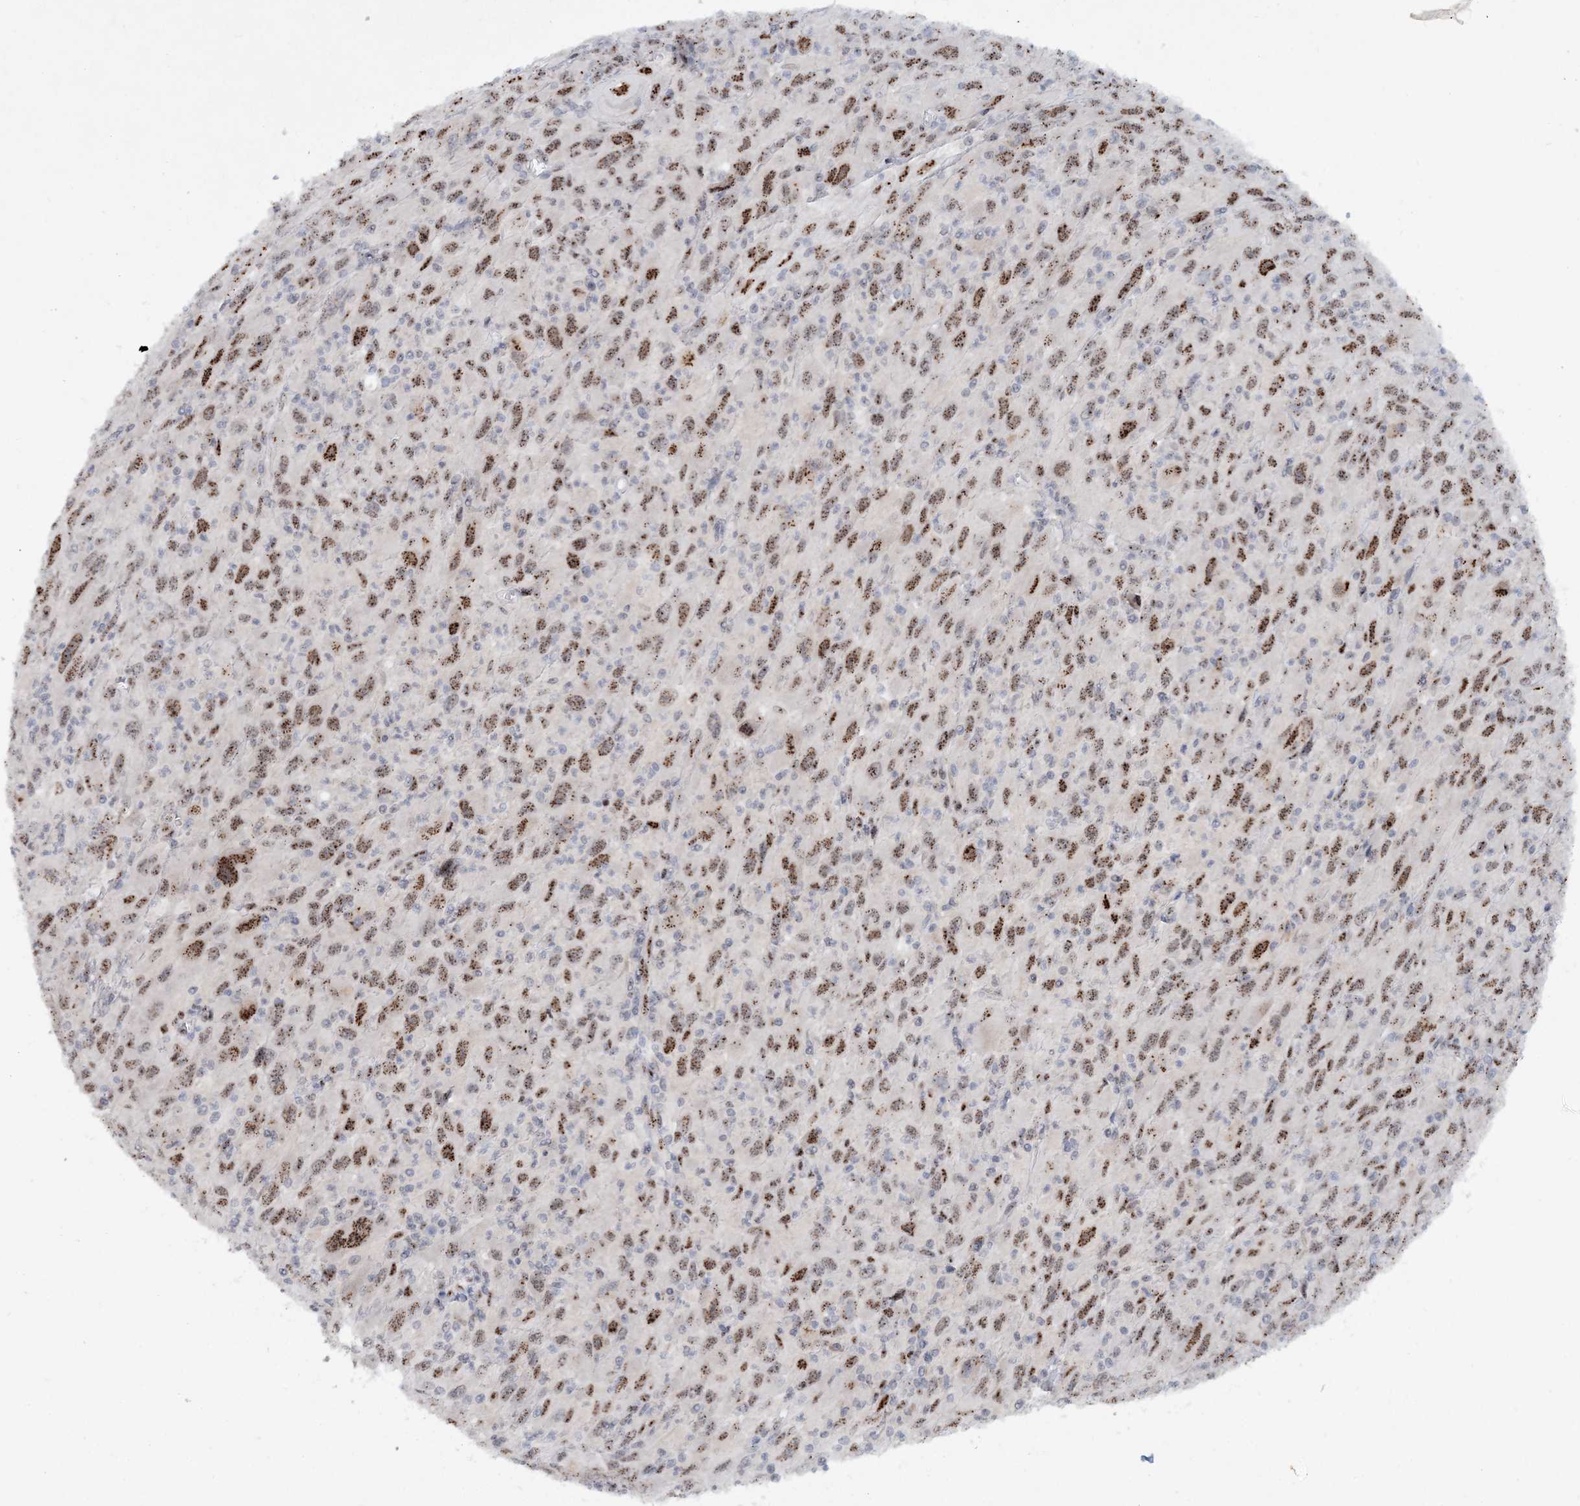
{"staining": {"intensity": "moderate", "quantity": "25%-75%", "location": "nuclear"}, "tissue": "melanoma", "cell_type": "Tumor cells", "image_type": "cancer", "snomed": [{"axis": "morphology", "description": "Malignant melanoma, Metastatic site"}, {"axis": "topography", "description": "Skin"}], "caption": "About 25%-75% of tumor cells in melanoma reveal moderate nuclear protein positivity as visualized by brown immunohistochemical staining.", "gene": "GIN1", "patient": {"sex": "female", "age": 56}}